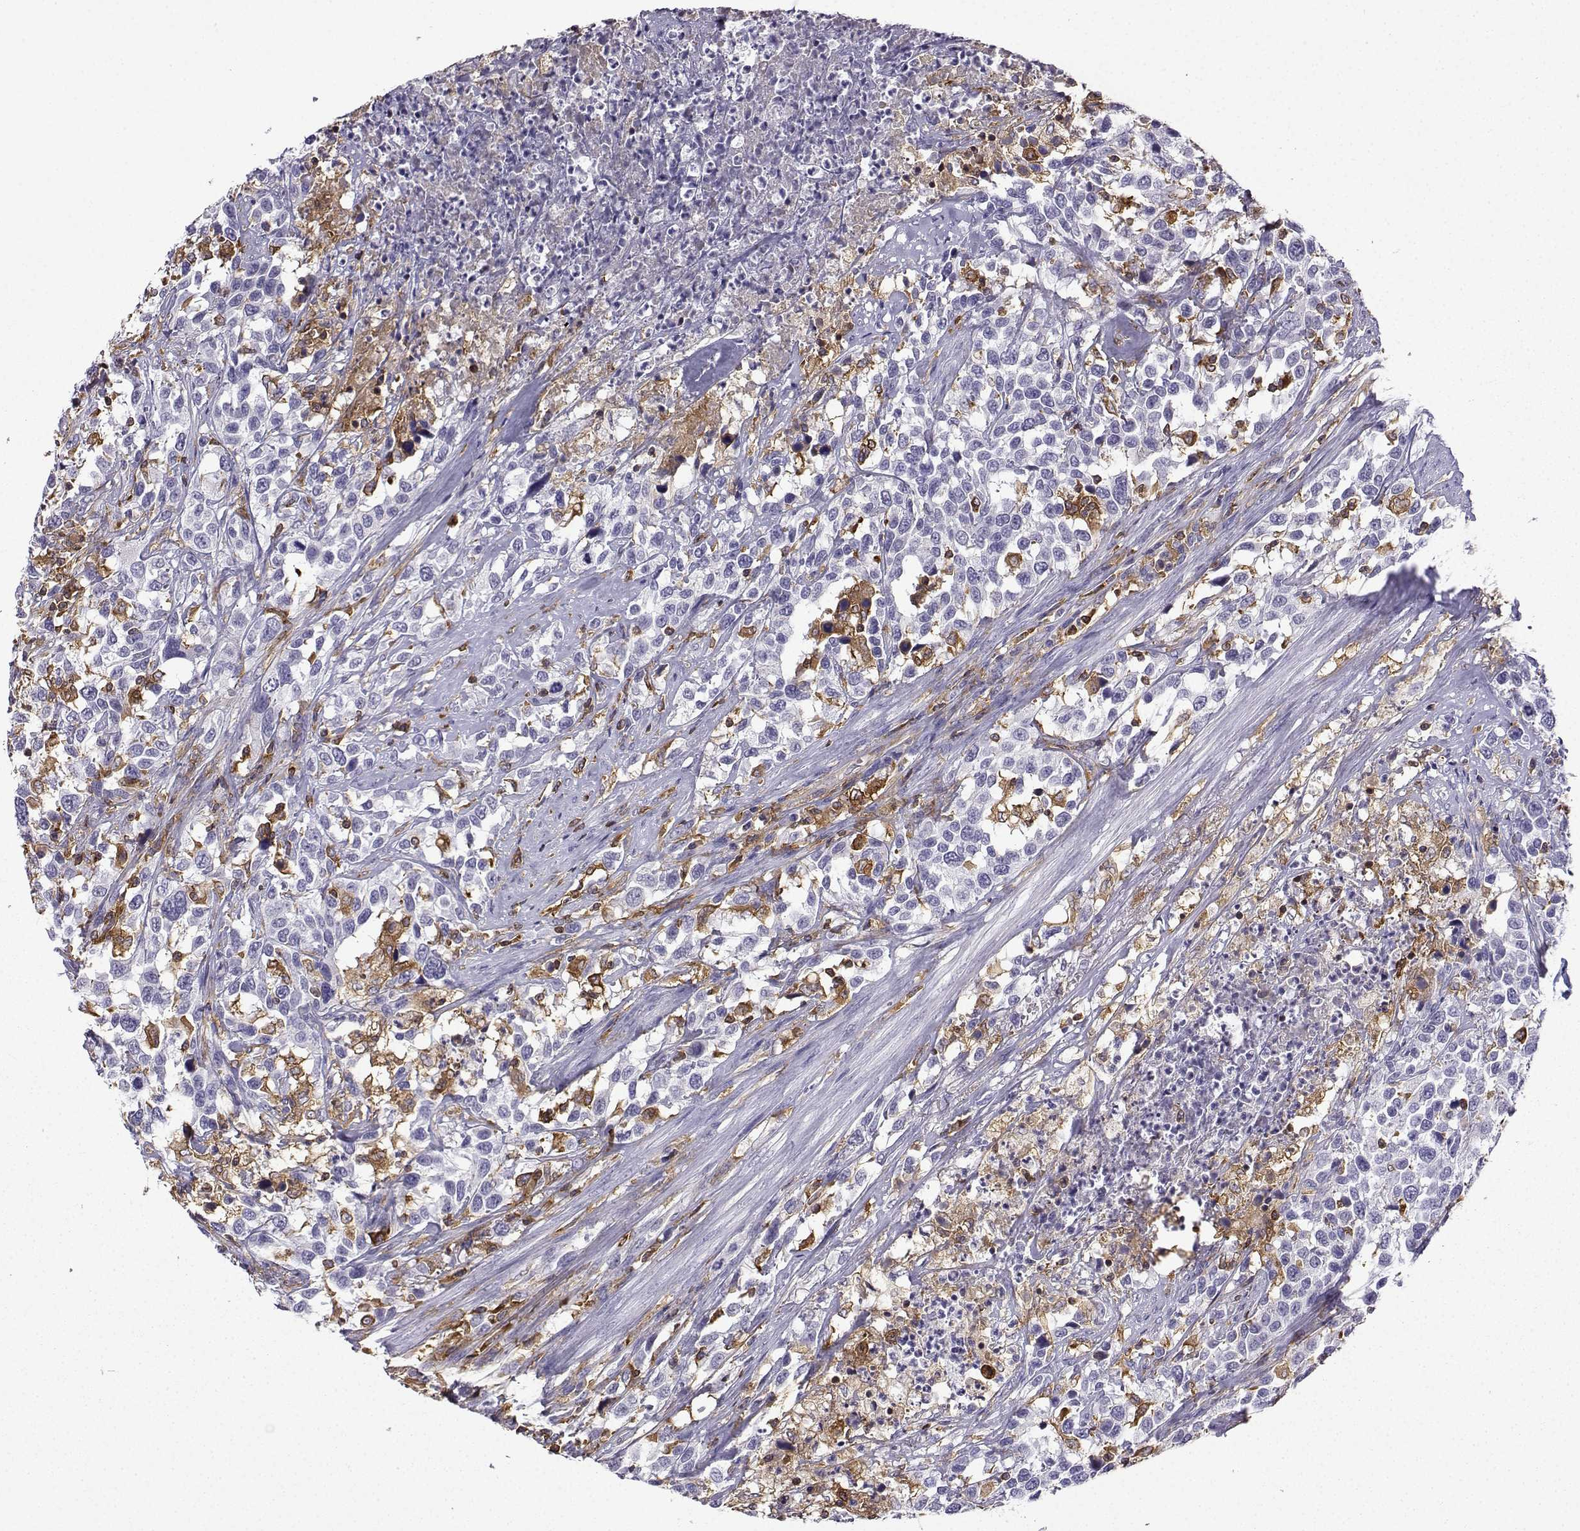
{"staining": {"intensity": "negative", "quantity": "none", "location": "none"}, "tissue": "urothelial cancer", "cell_type": "Tumor cells", "image_type": "cancer", "snomed": [{"axis": "morphology", "description": "Urothelial carcinoma, NOS"}, {"axis": "morphology", "description": "Urothelial carcinoma, High grade"}, {"axis": "topography", "description": "Urinary bladder"}], "caption": "Immunohistochemical staining of human urothelial cancer shows no significant staining in tumor cells. (Brightfield microscopy of DAB immunohistochemistry at high magnification).", "gene": "DOCK10", "patient": {"sex": "female", "age": 64}}